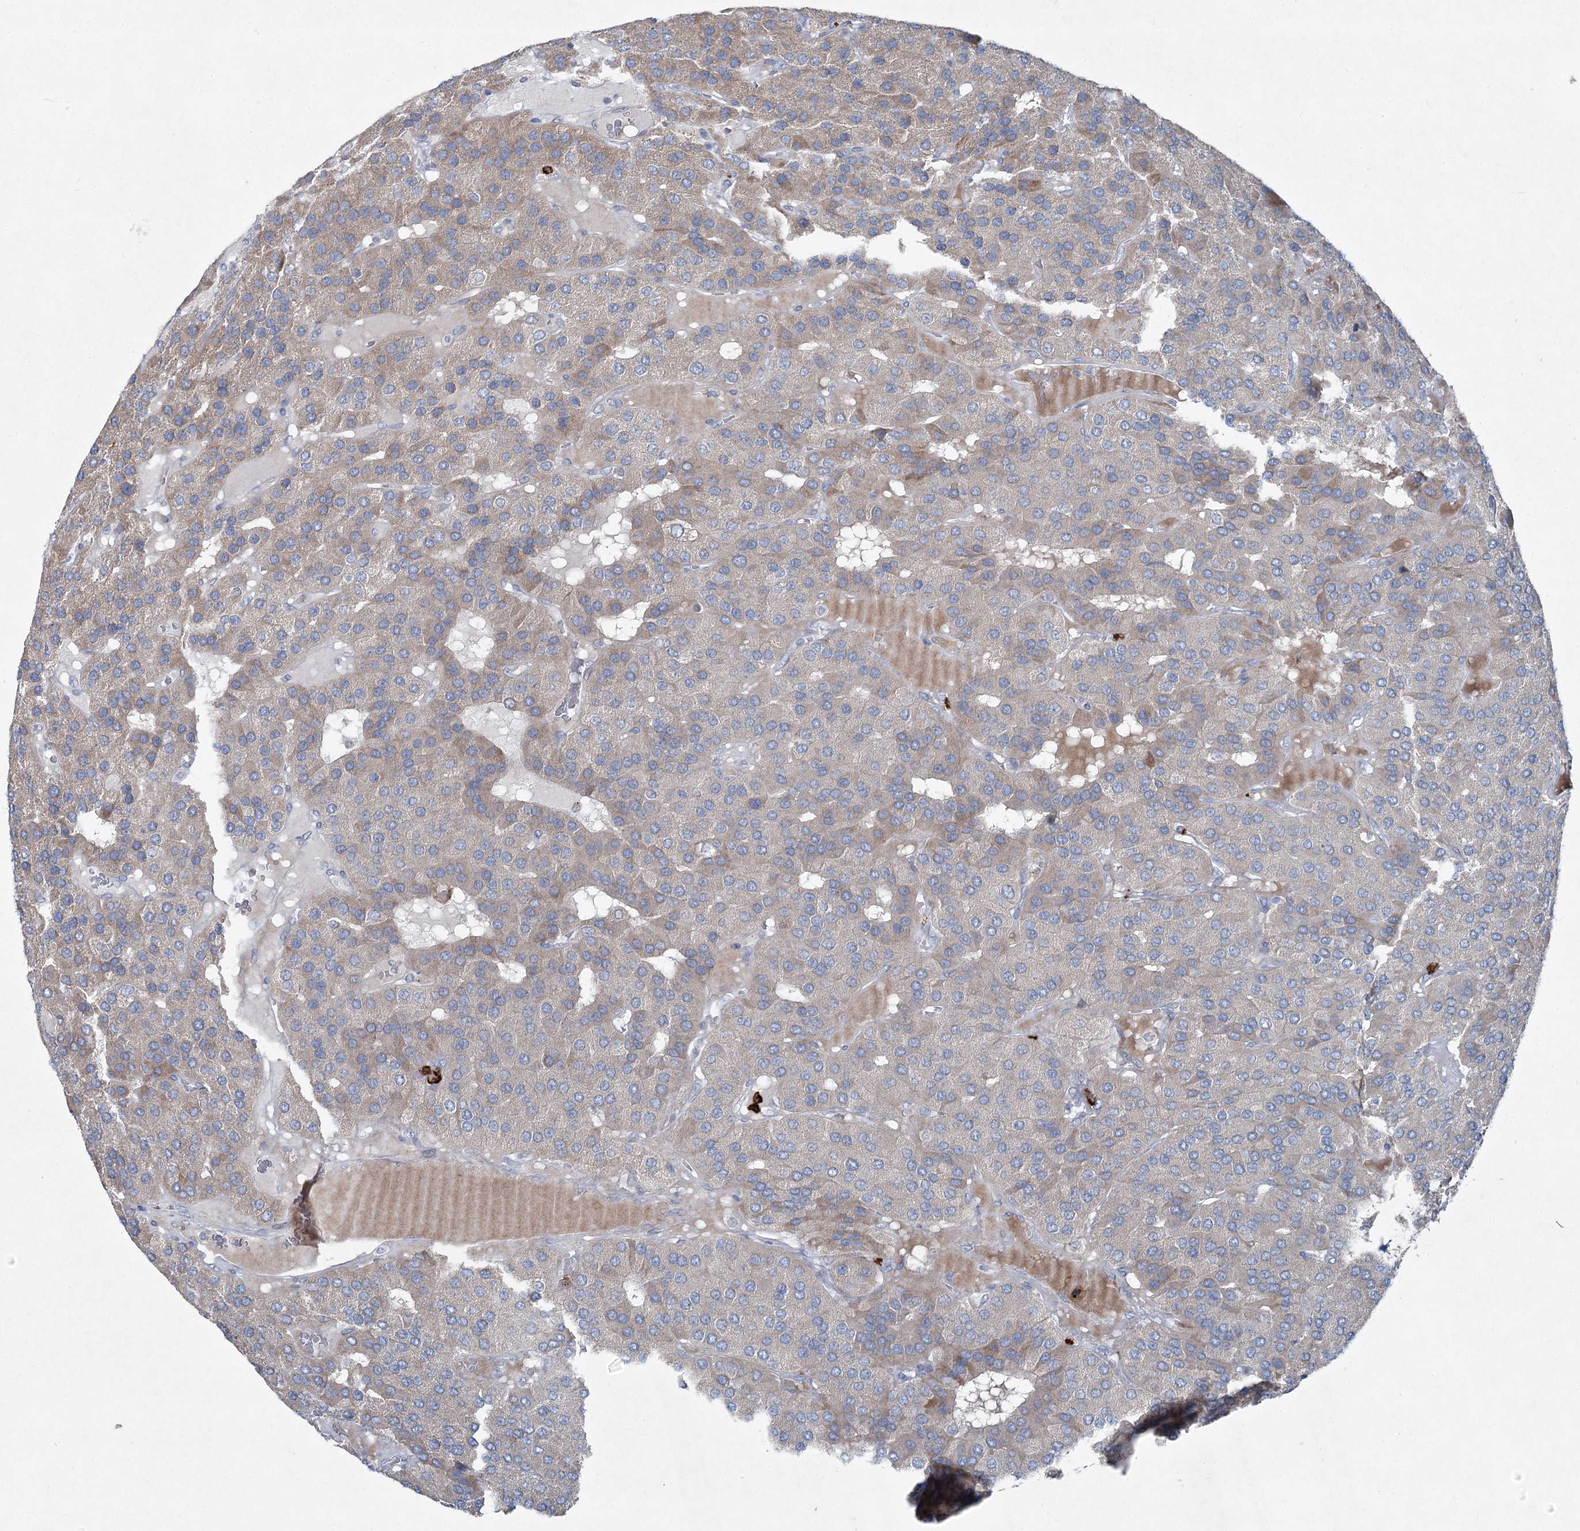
{"staining": {"intensity": "weak", "quantity": "<25%", "location": "cytoplasmic/membranous"}, "tissue": "parathyroid gland", "cell_type": "Glandular cells", "image_type": "normal", "snomed": [{"axis": "morphology", "description": "Normal tissue, NOS"}, {"axis": "morphology", "description": "Adenoma, NOS"}, {"axis": "topography", "description": "Parathyroid gland"}], "caption": "Glandular cells are negative for protein expression in benign human parathyroid gland. Brightfield microscopy of IHC stained with DAB (brown) and hematoxylin (blue), captured at high magnification.", "gene": "ENSG00000285330", "patient": {"sex": "female", "age": 86}}